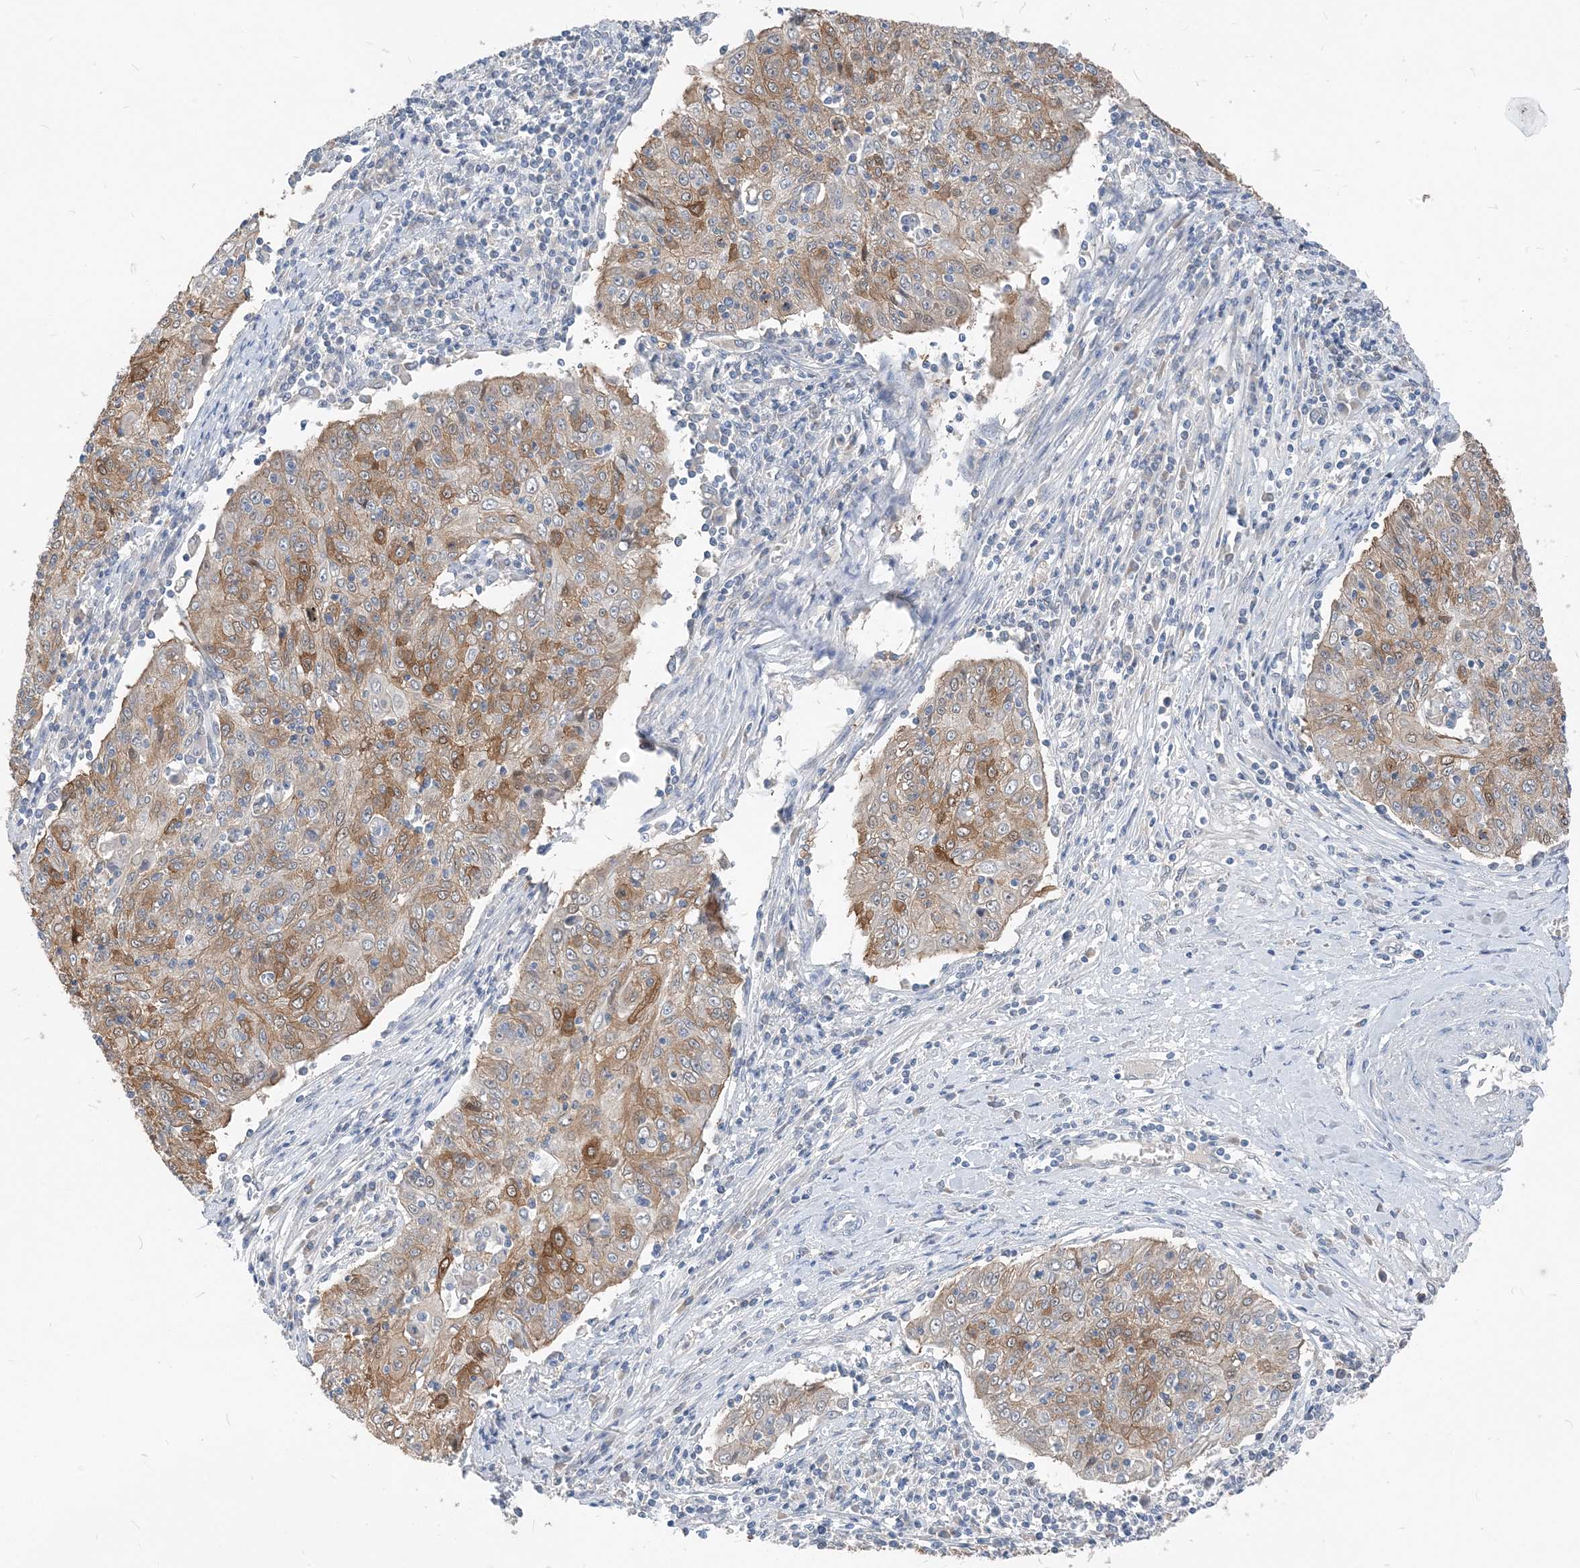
{"staining": {"intensity": "moderate", "quantity": "25%-75%", "location": "cytoplasmic/membranous"}, "tissue": "cervical cancer", "cell_type": "Tumor cells", "image_type": "cancer", "snomed": [{"axis": "morphology", "description": "Squamous cell carcinoma, NOS"}, {"axis": "topography", "description": "Cervix"}], "caption": "A micrograph showing moderate cytoplasmic/membranous expression in approximately 25%-75% of tumor cells in cervical cancer, as visualized by brown immunohistochemical staining.", "gene": "NCOA7", "patient": {"sex": "female", "age": 48}}